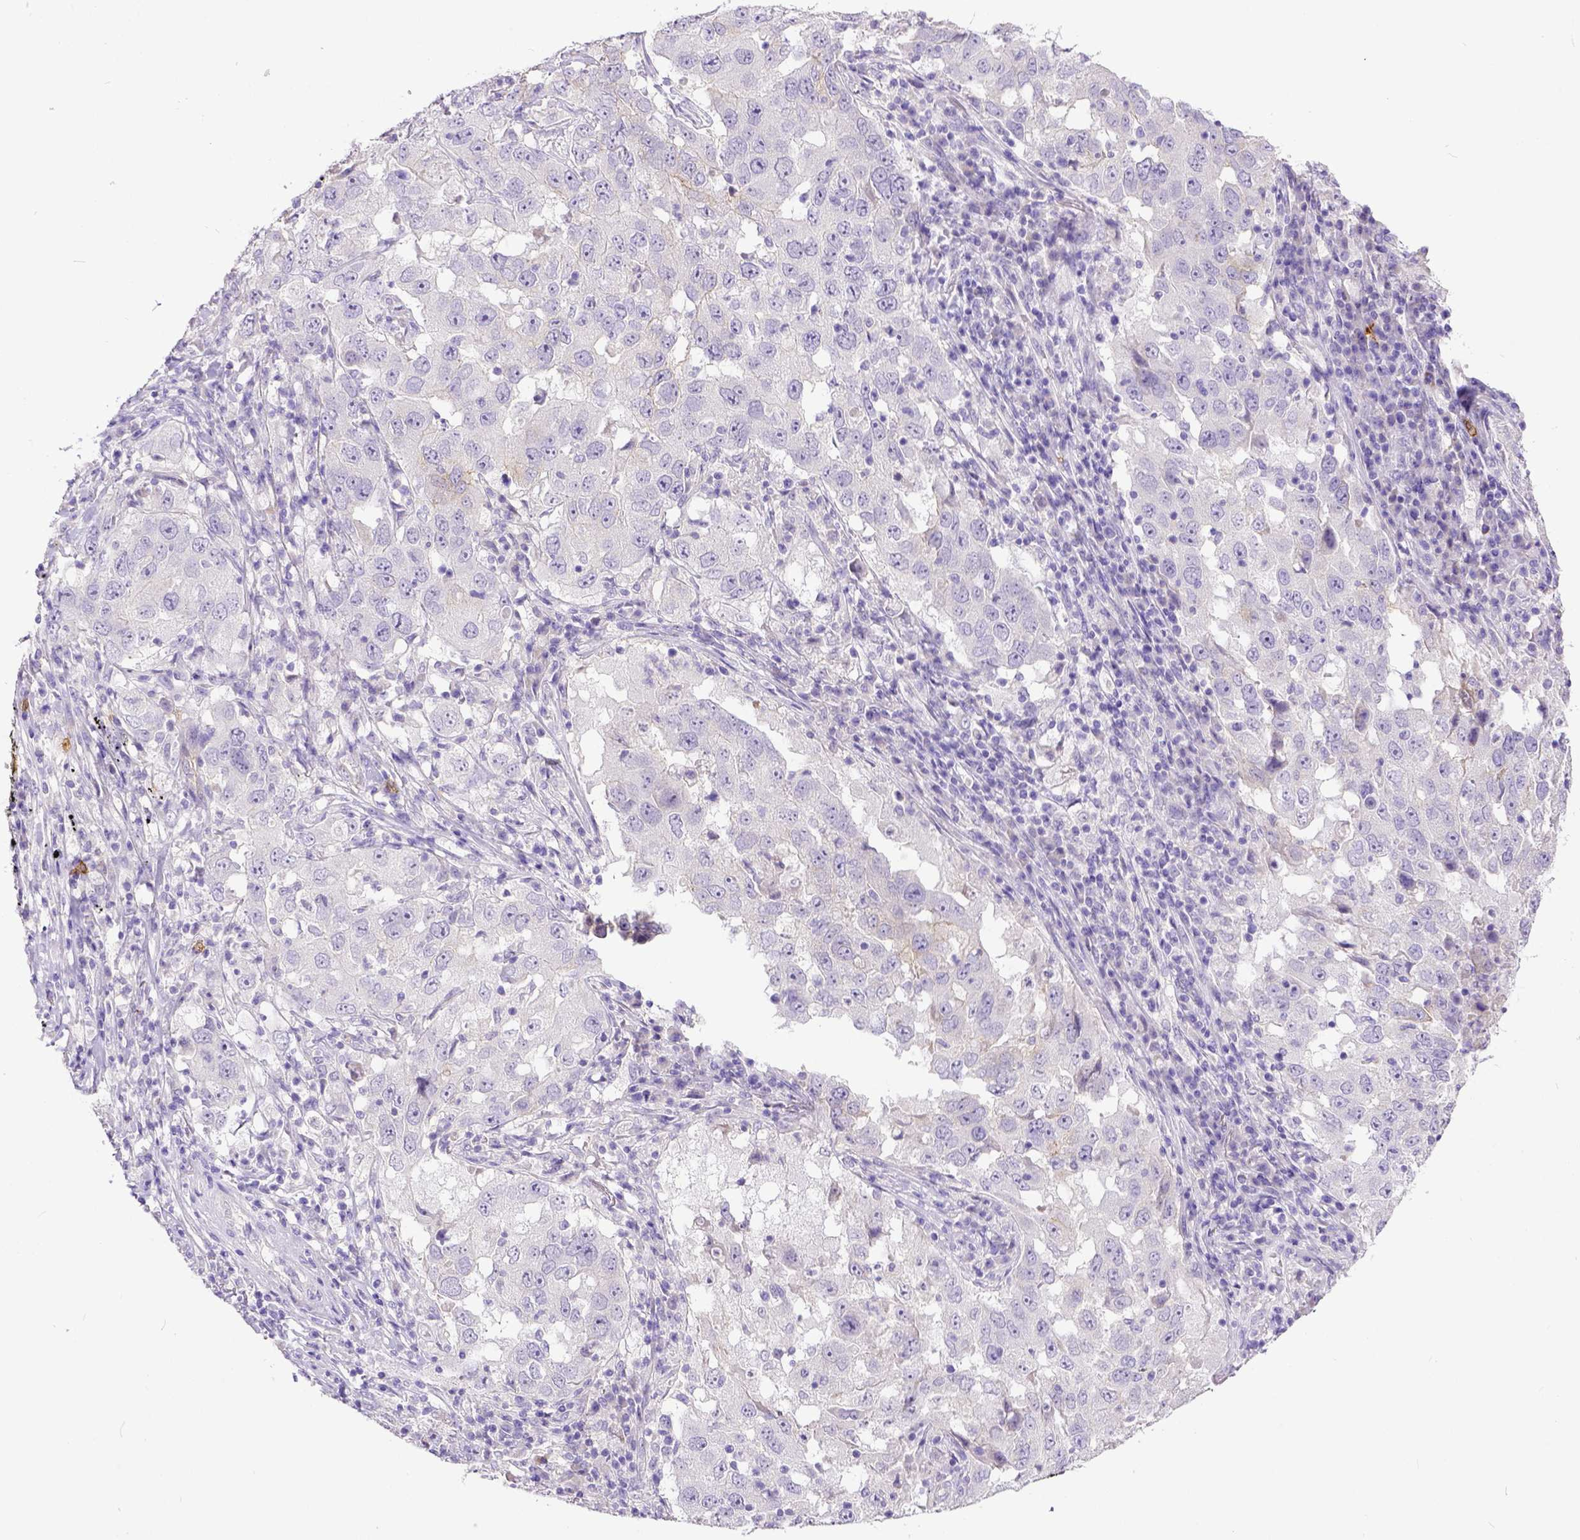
{"staining": {"intensity": "negative", "quantity": "none", "location": "none"}, "tissue": "lung cancer", "cell_type": "Tumor cells", "image_type": "cancer", "snomed": [{"axis": "morphology", "description": "Adenocarcinoma, NOS"}, {"axis": "topography", "description": "Lung"}], "caption": "DAB immunohistochemical staining of lung adenocarcinoma displays no significant staining in tumor cells. (Stains: DAB immunohistochemistry (IHC) with hematoxylin counter stain, Microscopy: brightfield microscopy at high magnification).", "gene": "KIT", "patient": {"sex": "male", "age": 73}}